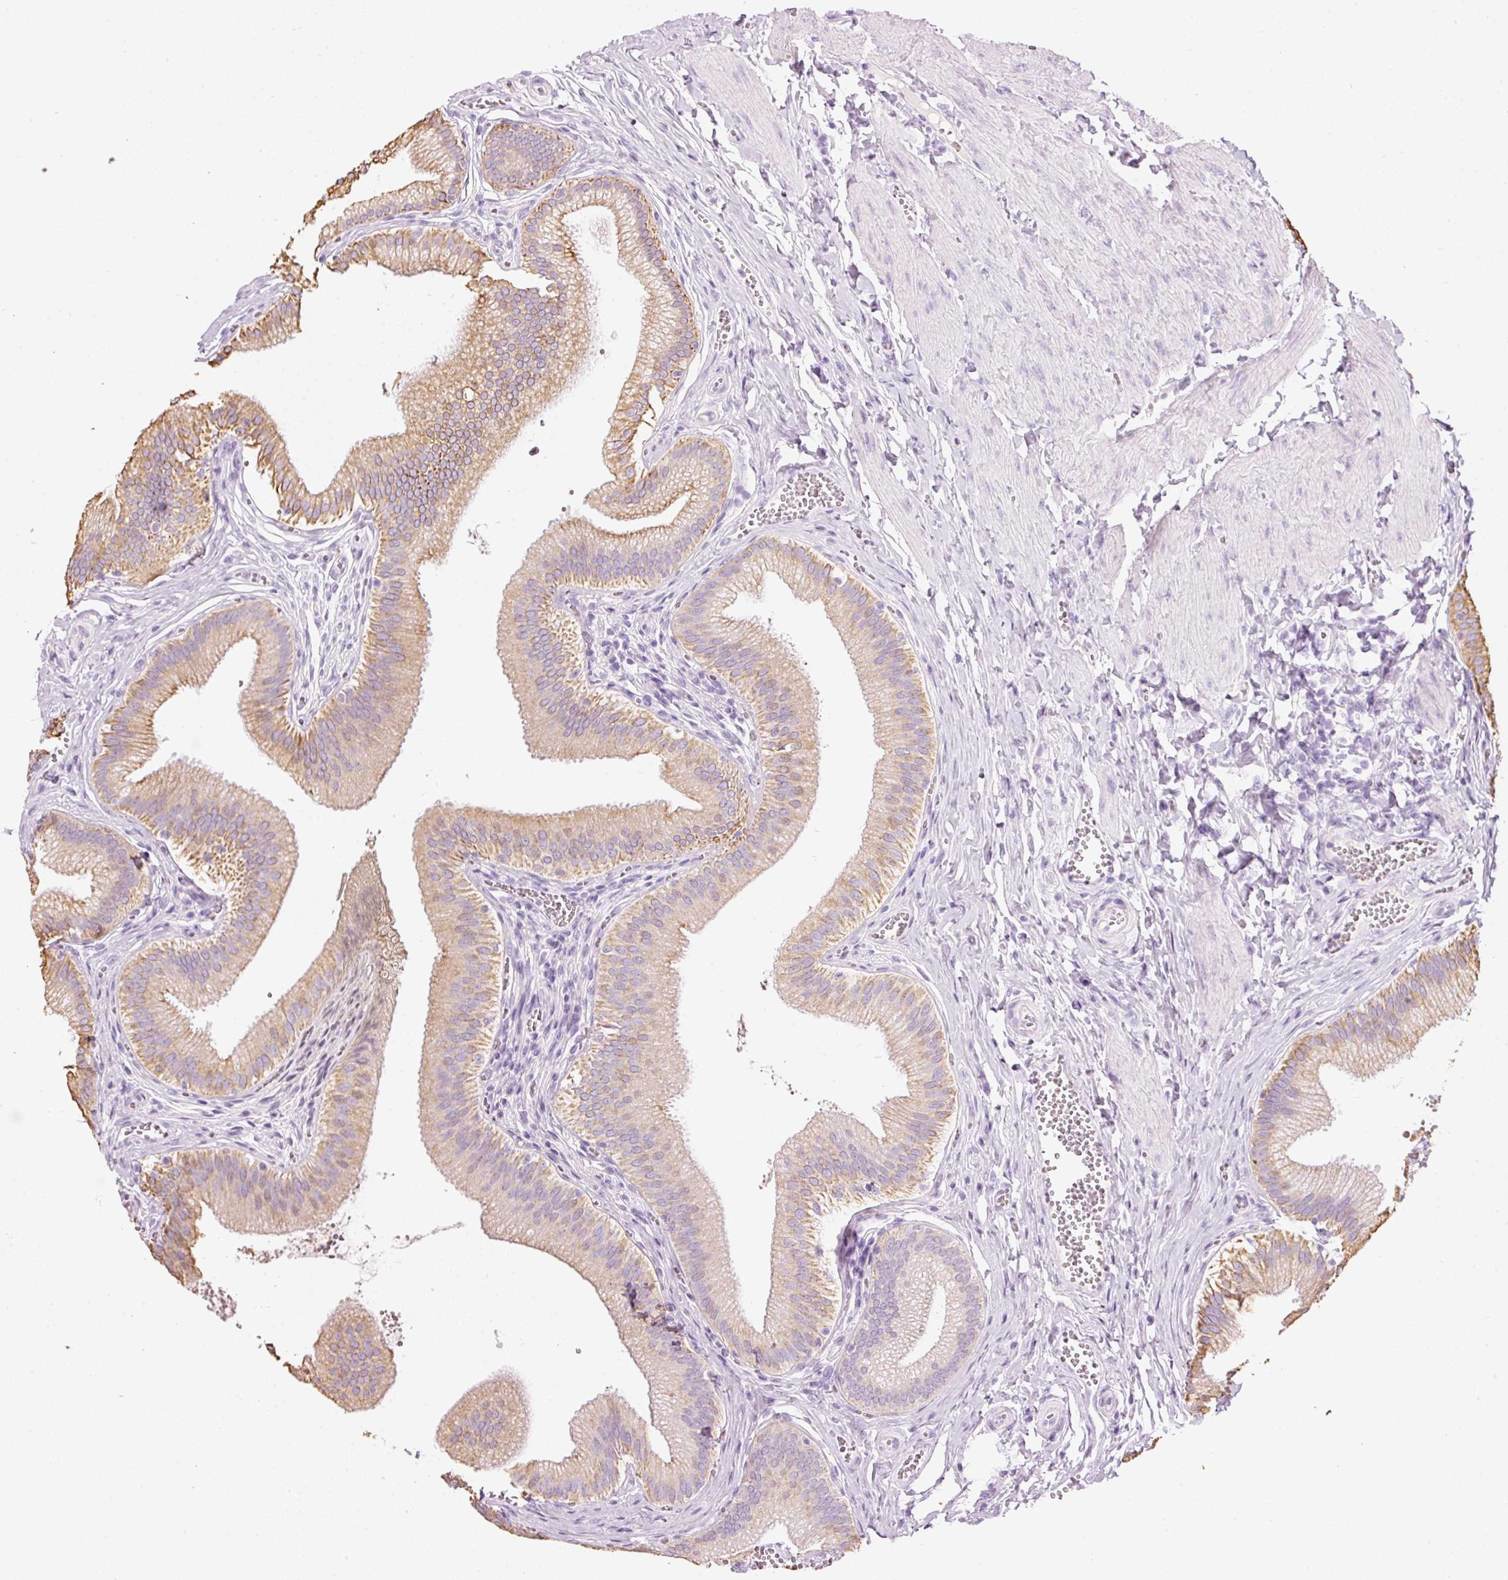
{"staining": {"intensity": "moderate", "quantity": "25%-75%", "location": "cytoplasmic/membranous"}, "tissue": "gallbladder", "cell_type": "Glandular cells", "image_type": "normal", "snomed": [{"axis": "morphology", "description": "Normal tissue, NOS"}, {"axis": "topography", "description": "Gallbladder"}], "caption": "Immunohistochemistry (IHC) micrograph of benign gallbladder stained for a protein (brown), which displays medium levels of moderate cytoplasmic/membranous positivity in about 25%-75% of glandular cells.", "gene": "CARD16", "patient": {"sex": "male", "age": 17}}